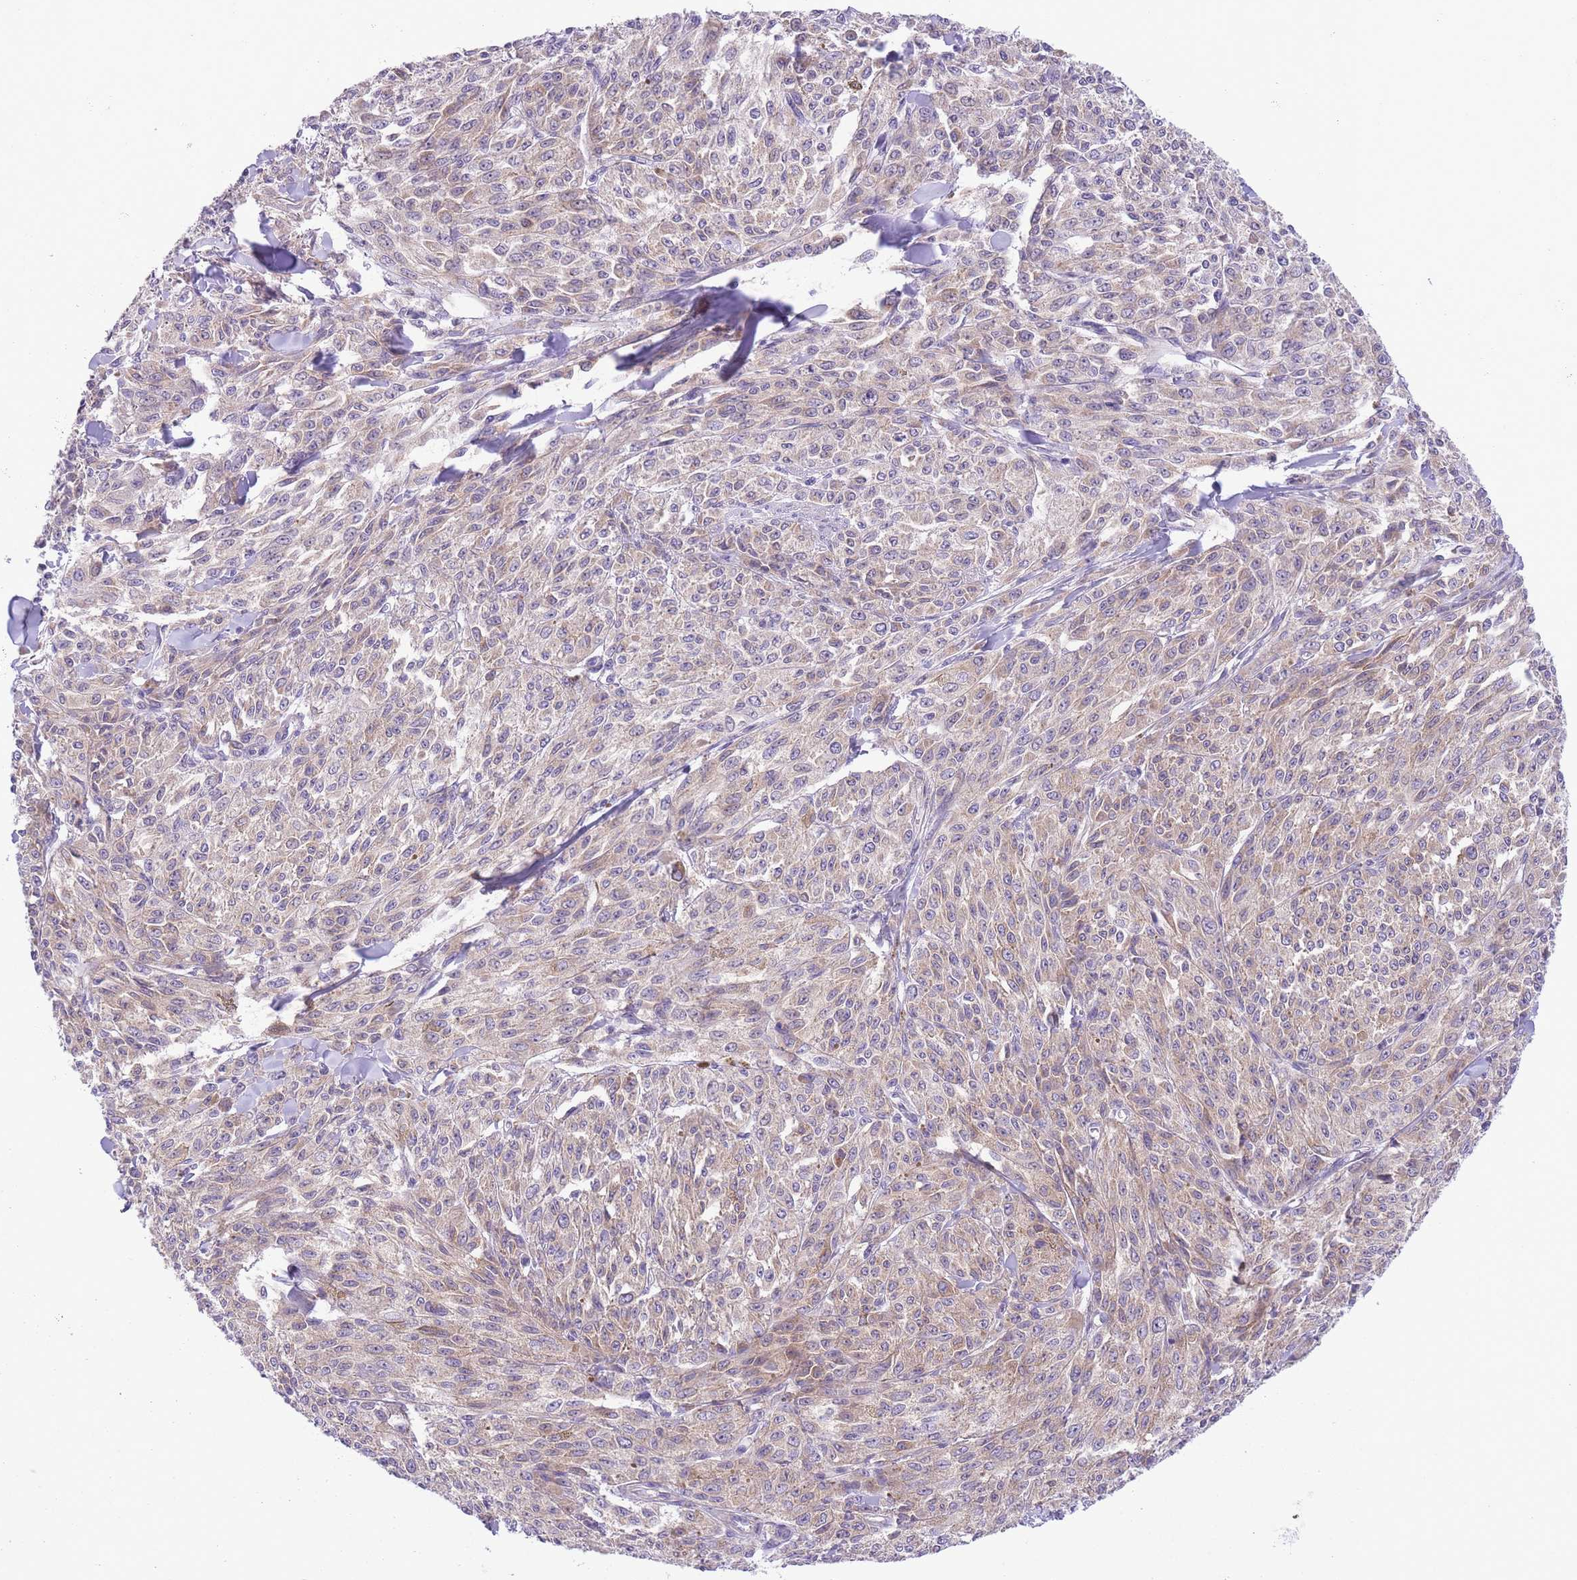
{"staining": {"intensity": "moderate", "quantity": "25%-75%", "location": "cytoplasmic/membranous"}, "tissue": "melanoma", "cell_type": "Tumor cells", "image_type": "cancer", "snomed": [{"axis": "morphology", "description": "Malignant melanoma, NOS"}, {"axis": "topography", "description": "Skin"}], "caption": "Immunohistochemical staining of human malignant melanoma demonstrates medium levels of moderate cytoplasmic/membranous expression in about 25%-75% of tumor cells.", "gene": "WWOX", "patient": {"sex": "female", "age": 52}}